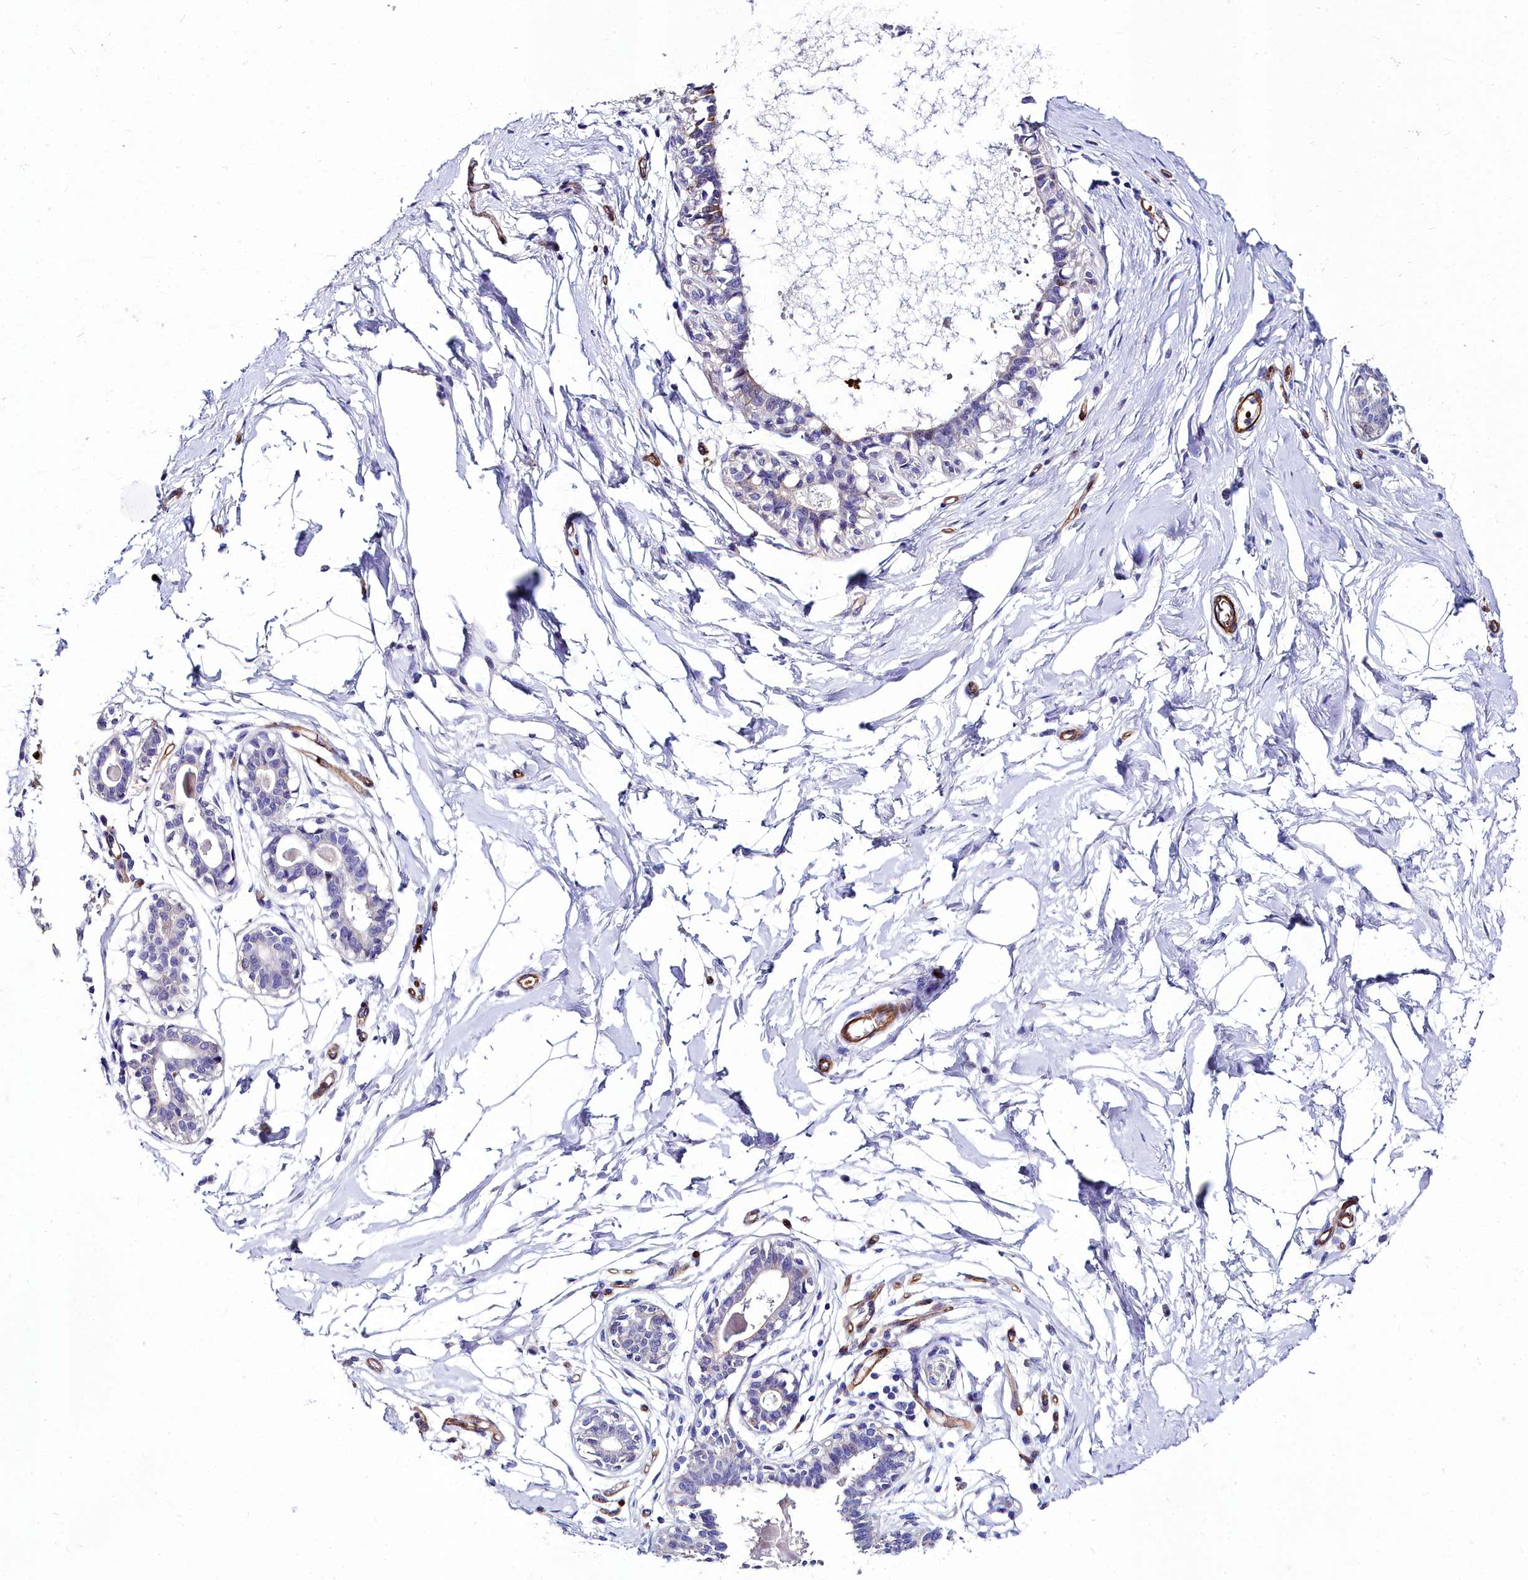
{"staining": {"intensity": "negative", "quantity": "none", "location": "none"}, "tissue": "breast", "cell_type": "Adipocytes", "image_type": "normal", "snomed": [{"axis": "morphology", "description": "Normal tissue, NOS"}, {"axis": "topography", "description": "Breast"}], "caption": "An IHC photomicrograph of normal breast is shown. There is no staining in adipocytes of breast.", "gene": "CYP4F11", "patient": {"sex": "female", "age": 45}}